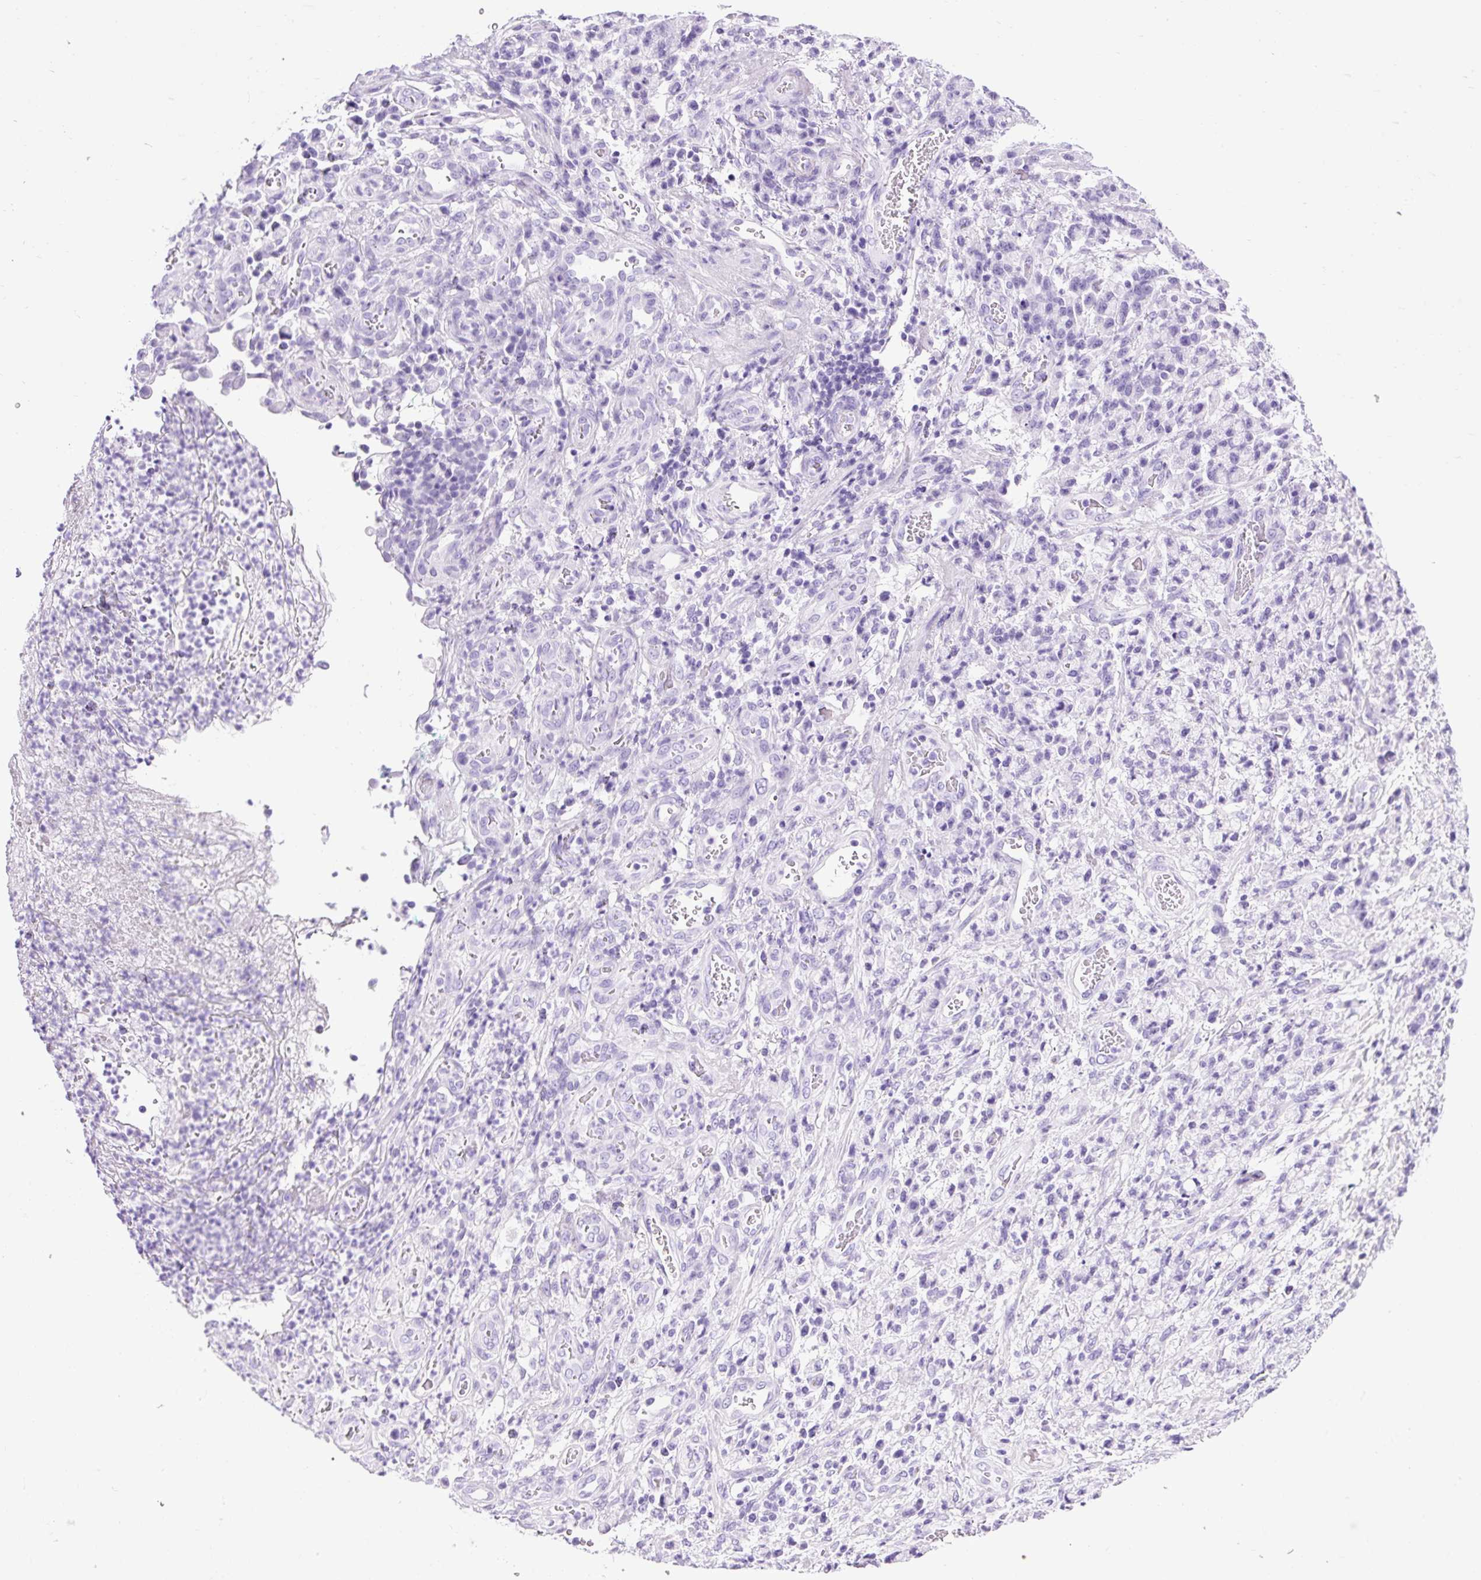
{"staining": {"intensity": "negative", "quantity": "none", "location": "none"}, "tissue": "stomach cancer", "cell_type": "Tumor cells", "image_type": "cancer", "snomed": [{"axis": "morphology", "description": "Adenocarcinoma, NOS"}, {"axis": "topography", "description": "Stomach"}], "caption": "Immunohistochemistry image of neoplastic tissue: human adenocarcinoma (stomach) stained with DAB reveals no significant protein staining in tumor cells.", "gene": "PDIA2", "patient": {"sex": "male", "age": 77}}